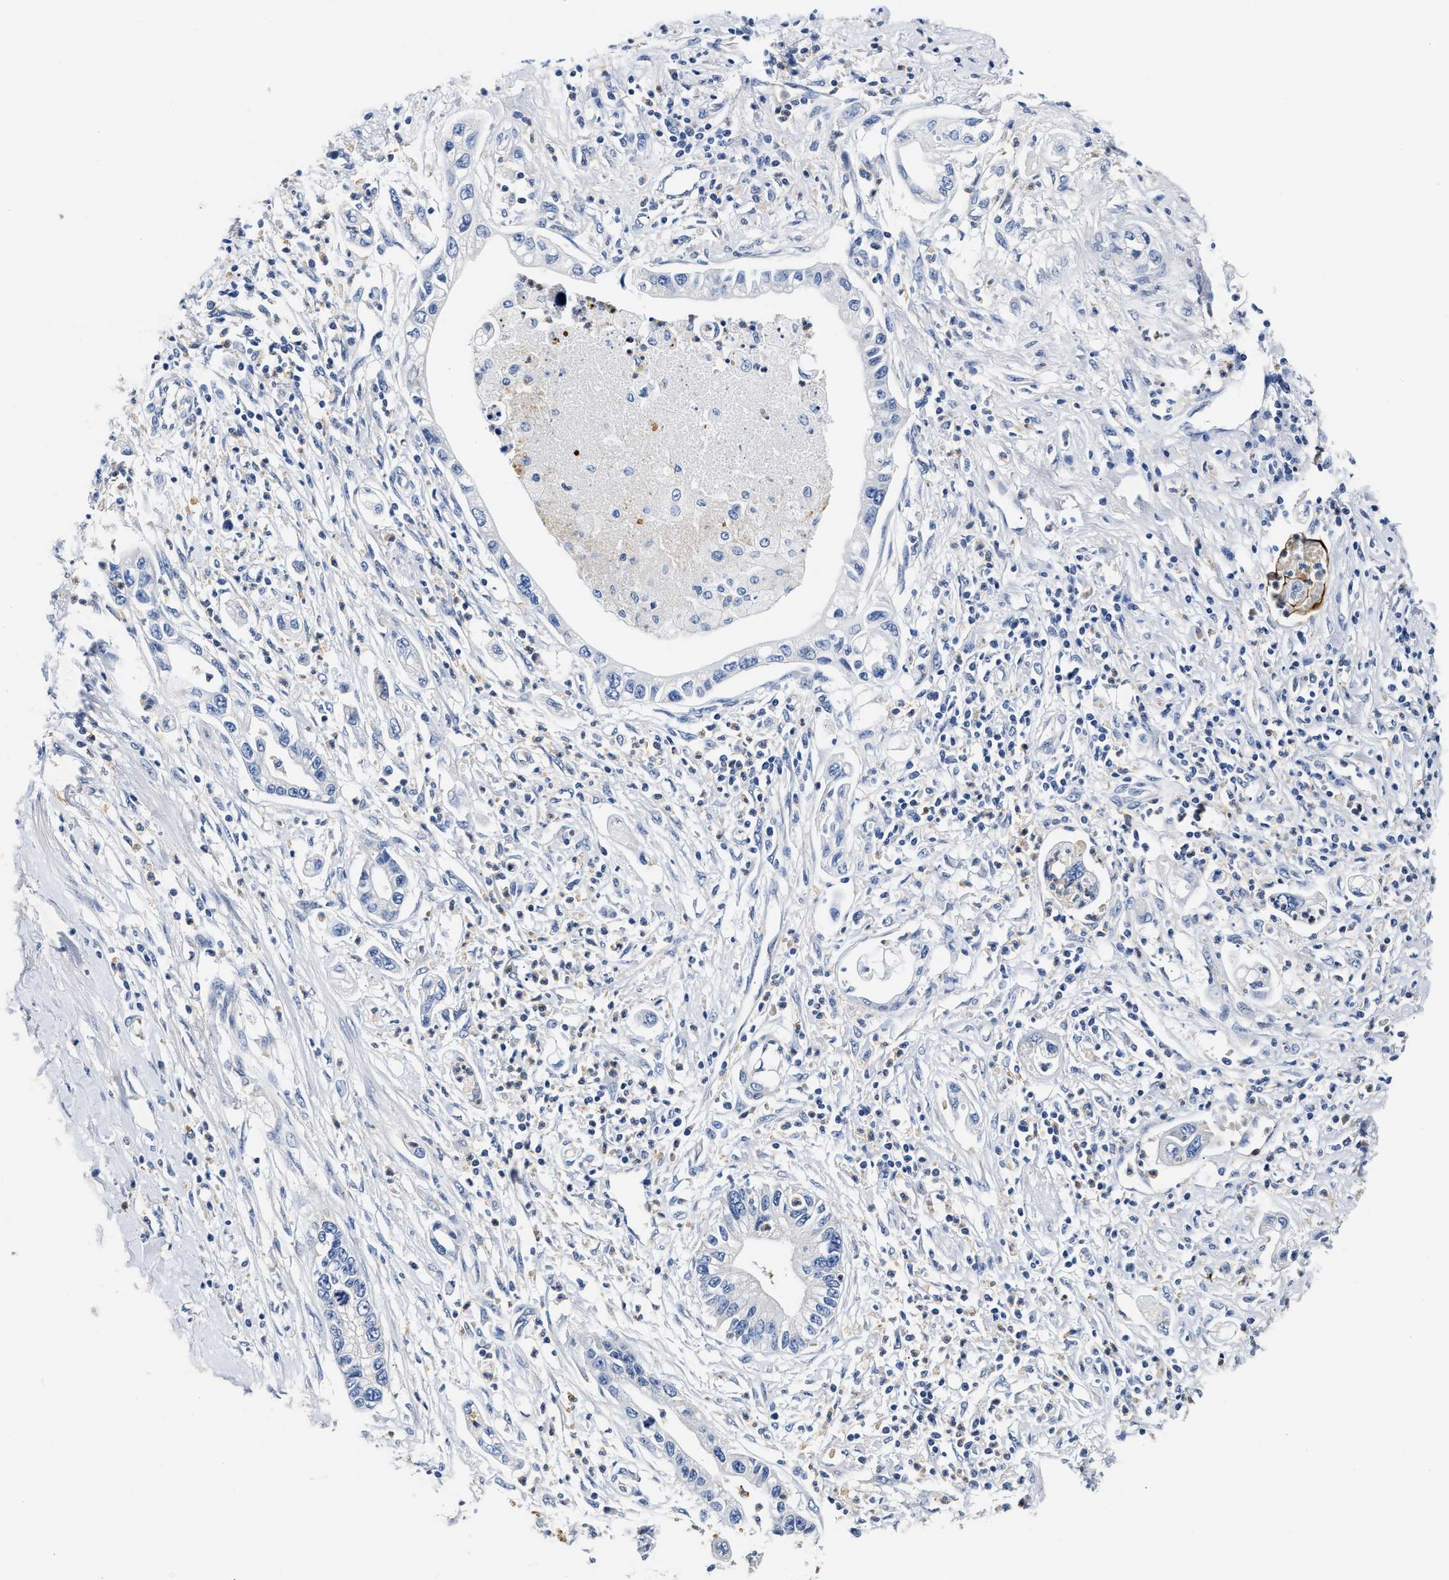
{"staining": {"intensity": "negative", "quantity": "none", "location": "none"}, "tissue": "pancreatic cancer", "cell_type": "Tumor cells", "image_type": "cancer", "snomed": [{"axis": "morphology", "description": "Adenocarcinoma, NOS"}, {"axis": "topography", "description": "Pancreas"}], "caption": "A high-resolution photomicrograph shows immunohistochemistry staining of pancreatic cancer (adenocarcinoma), which reveals no significant positivity in tumor cells.", "gene": "FAM185A", "patient": {"sex": "male", "age": 56}}